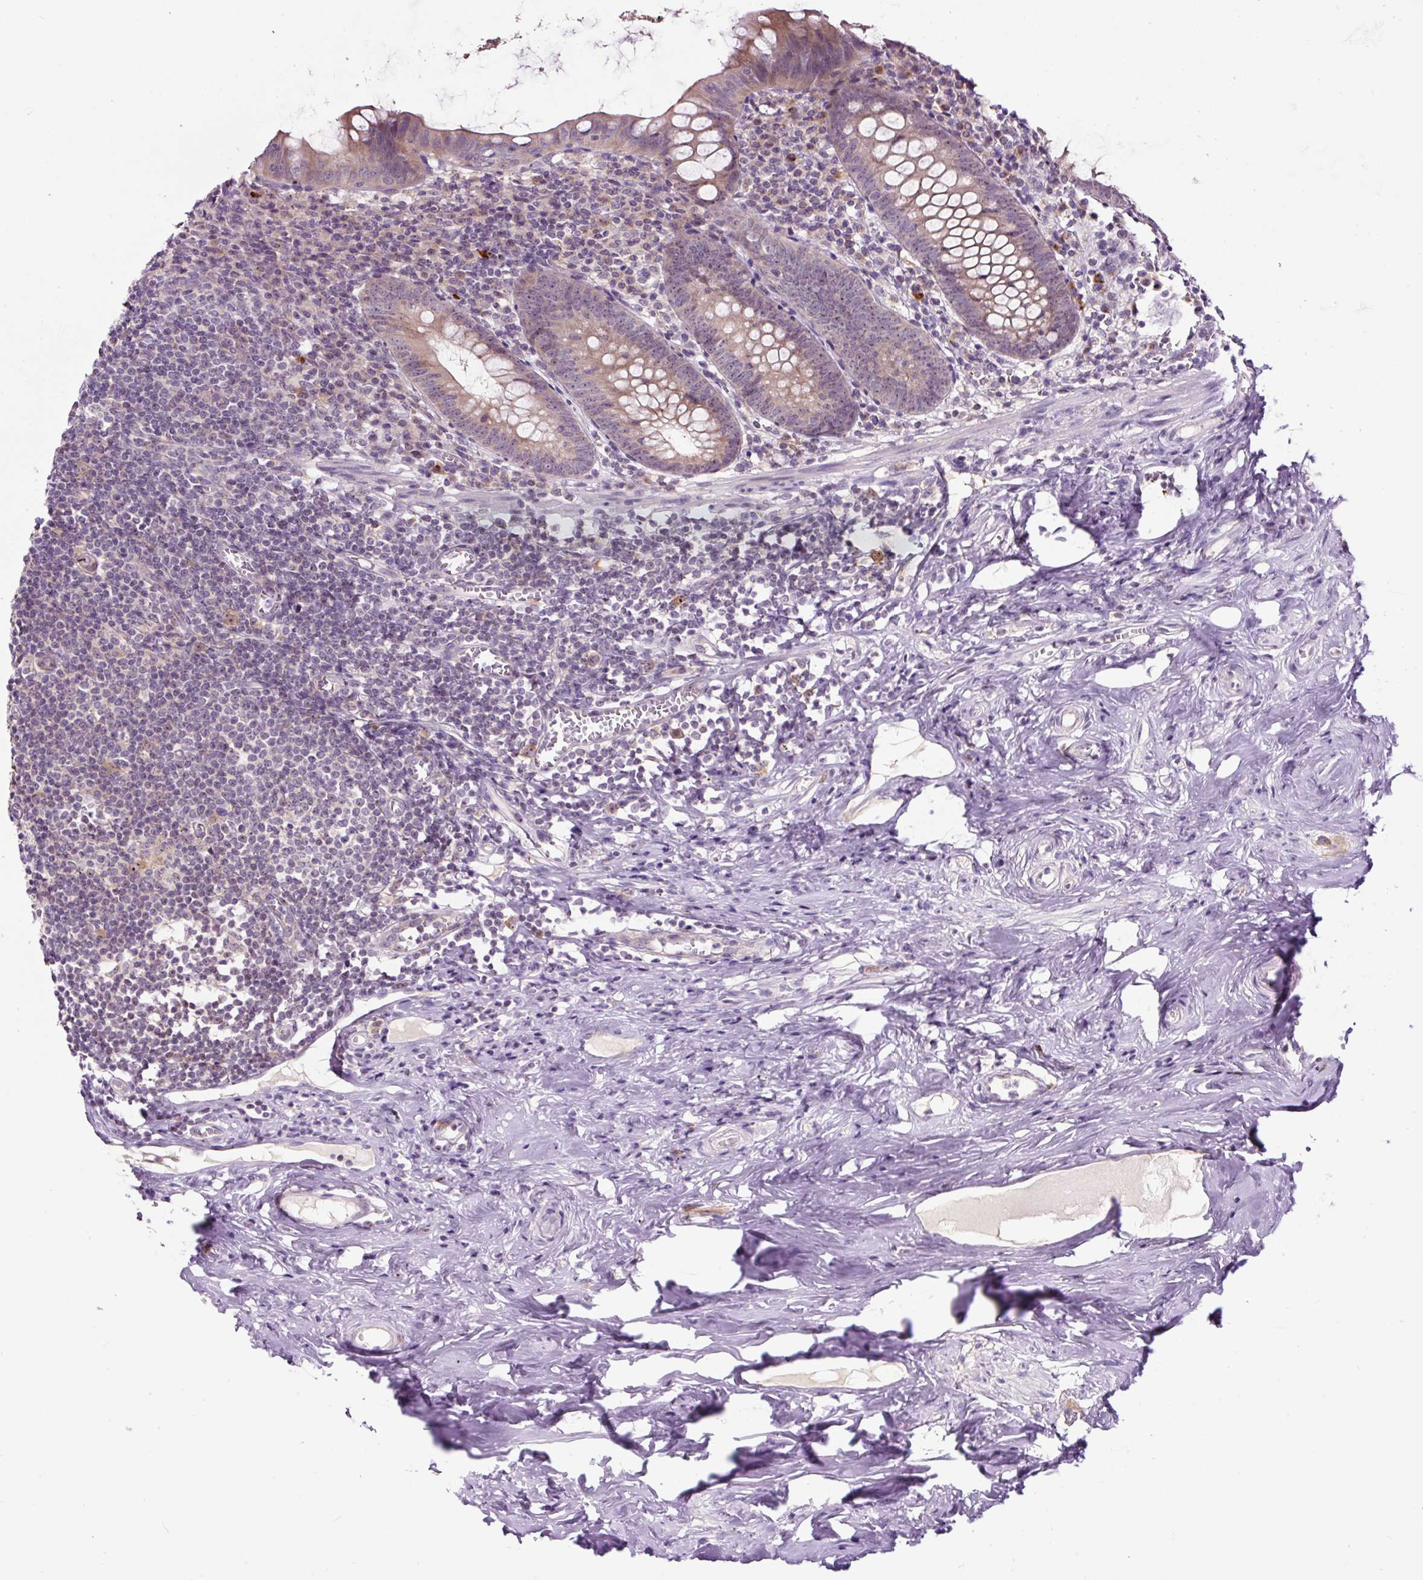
{"staining": {"intensity": "weak", "quantity": ">75%", "location": "cytoplasmic/membranous"}, "tissue": "appendix", "cell_type": "Glandular cells", "image_type": "normal", "snomed": [{"axis": "morphology", "description": "Normal tissue, NOS"}, {"axis": "topography", "description": "Appendix"}], "caption": "Weak cytoplasmic/membranous positivity for a protein is present in approximately >75% of glandular cells of normal appendix using immunohistochemistry.", "gene": "NOM1", "patient": {"sex": "female", "age": 51}}